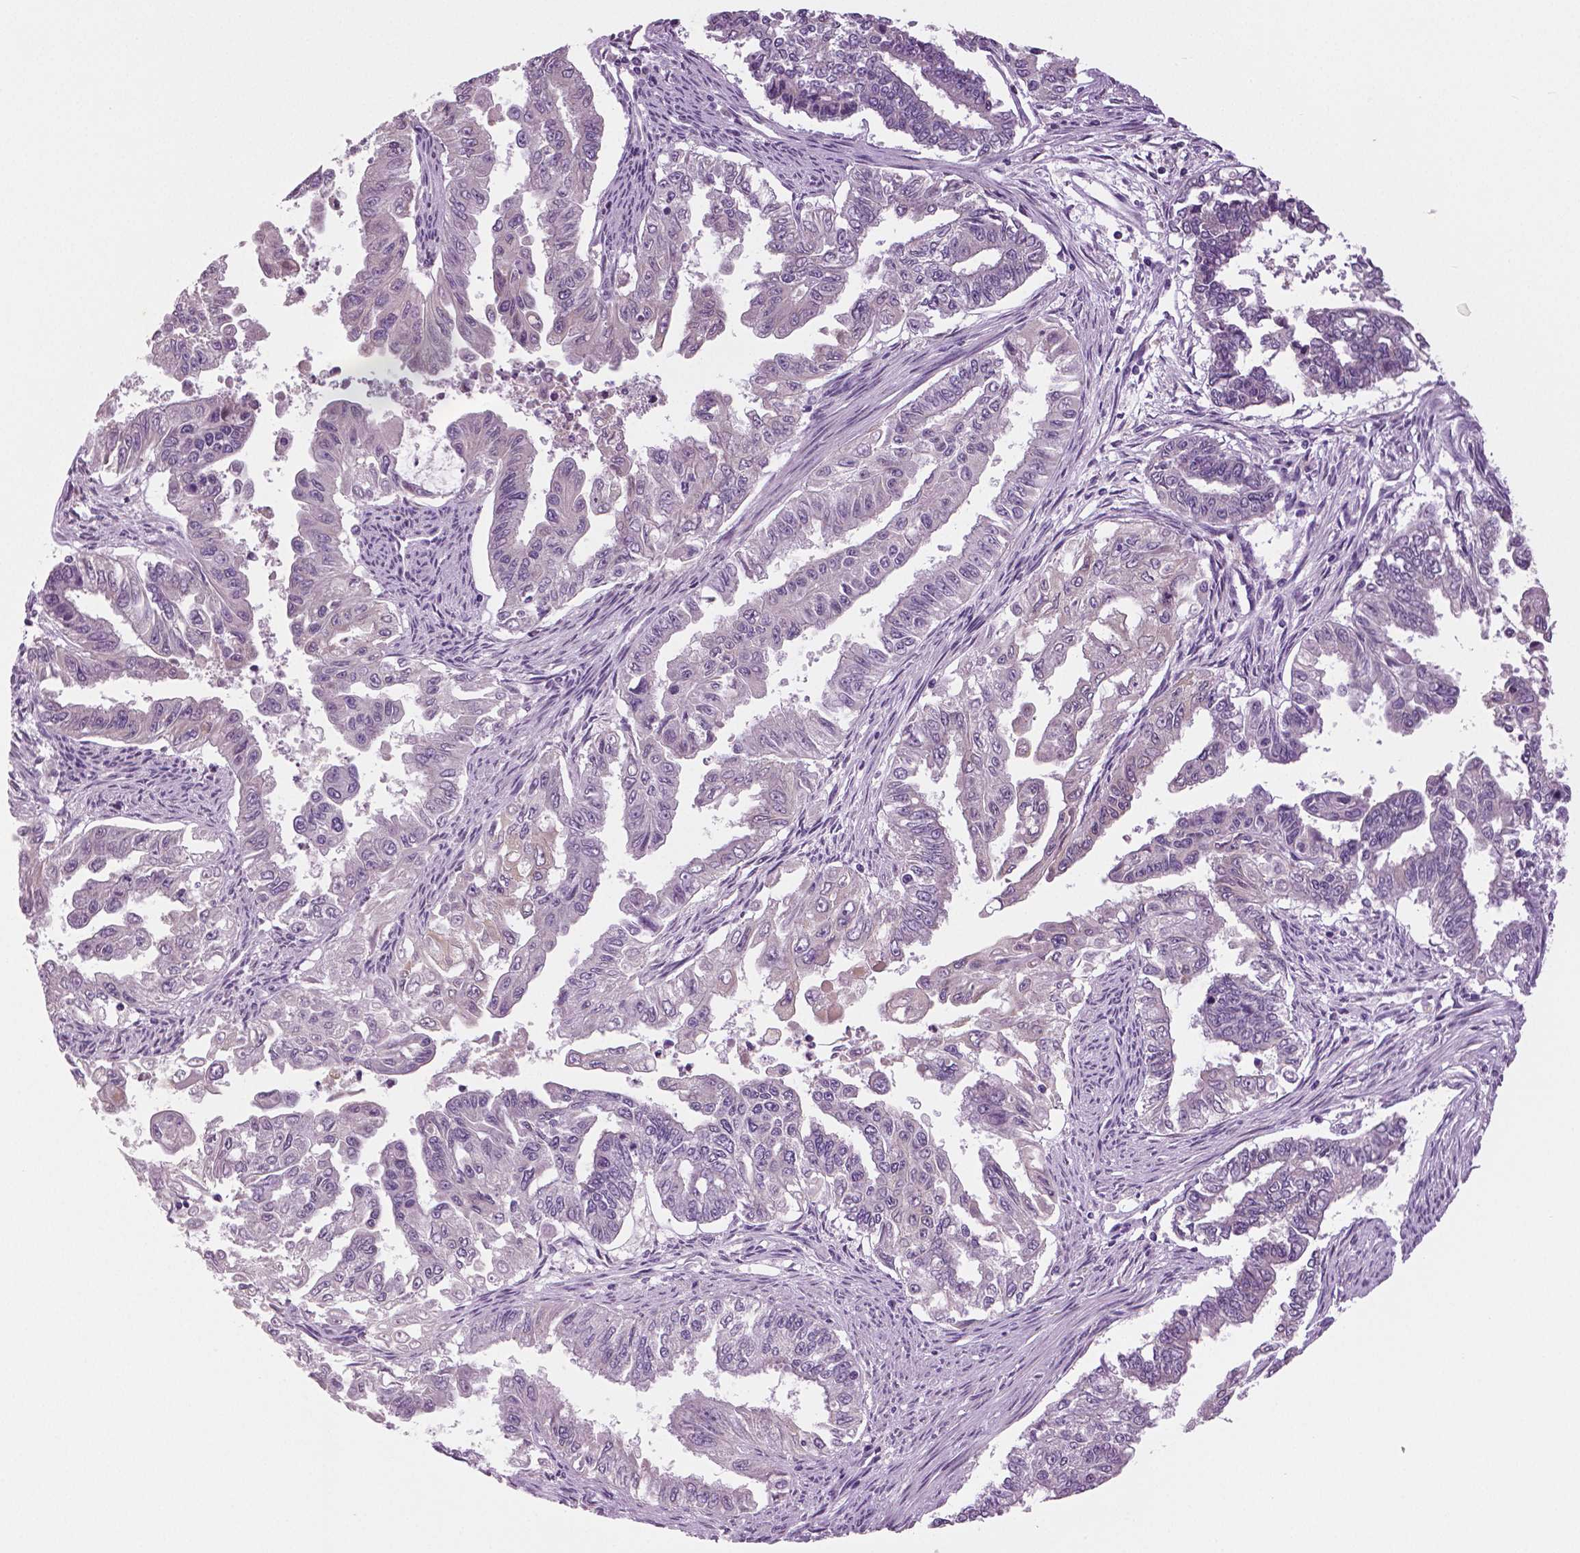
{"staining": {"intensity": "negative", "quantity": "none", "location": "none"}, "tissue": "endometrial cancer", "cell_type": "Tumor cells", "image_type": "cancer", "snomed": [{"axis": "morphology", "description": "Adenocarcinoma, NOS"}, {"axis": "topography", "description": "Uterus"}], "caption": "IHC of human endometrial adenocarcinoma shows no staining in tumor cells. (Immunohistochemistry, brightfield microscopy, high magnification).", "gene": "DNAH12", "patient": {"sex": "female", "age": 59}}